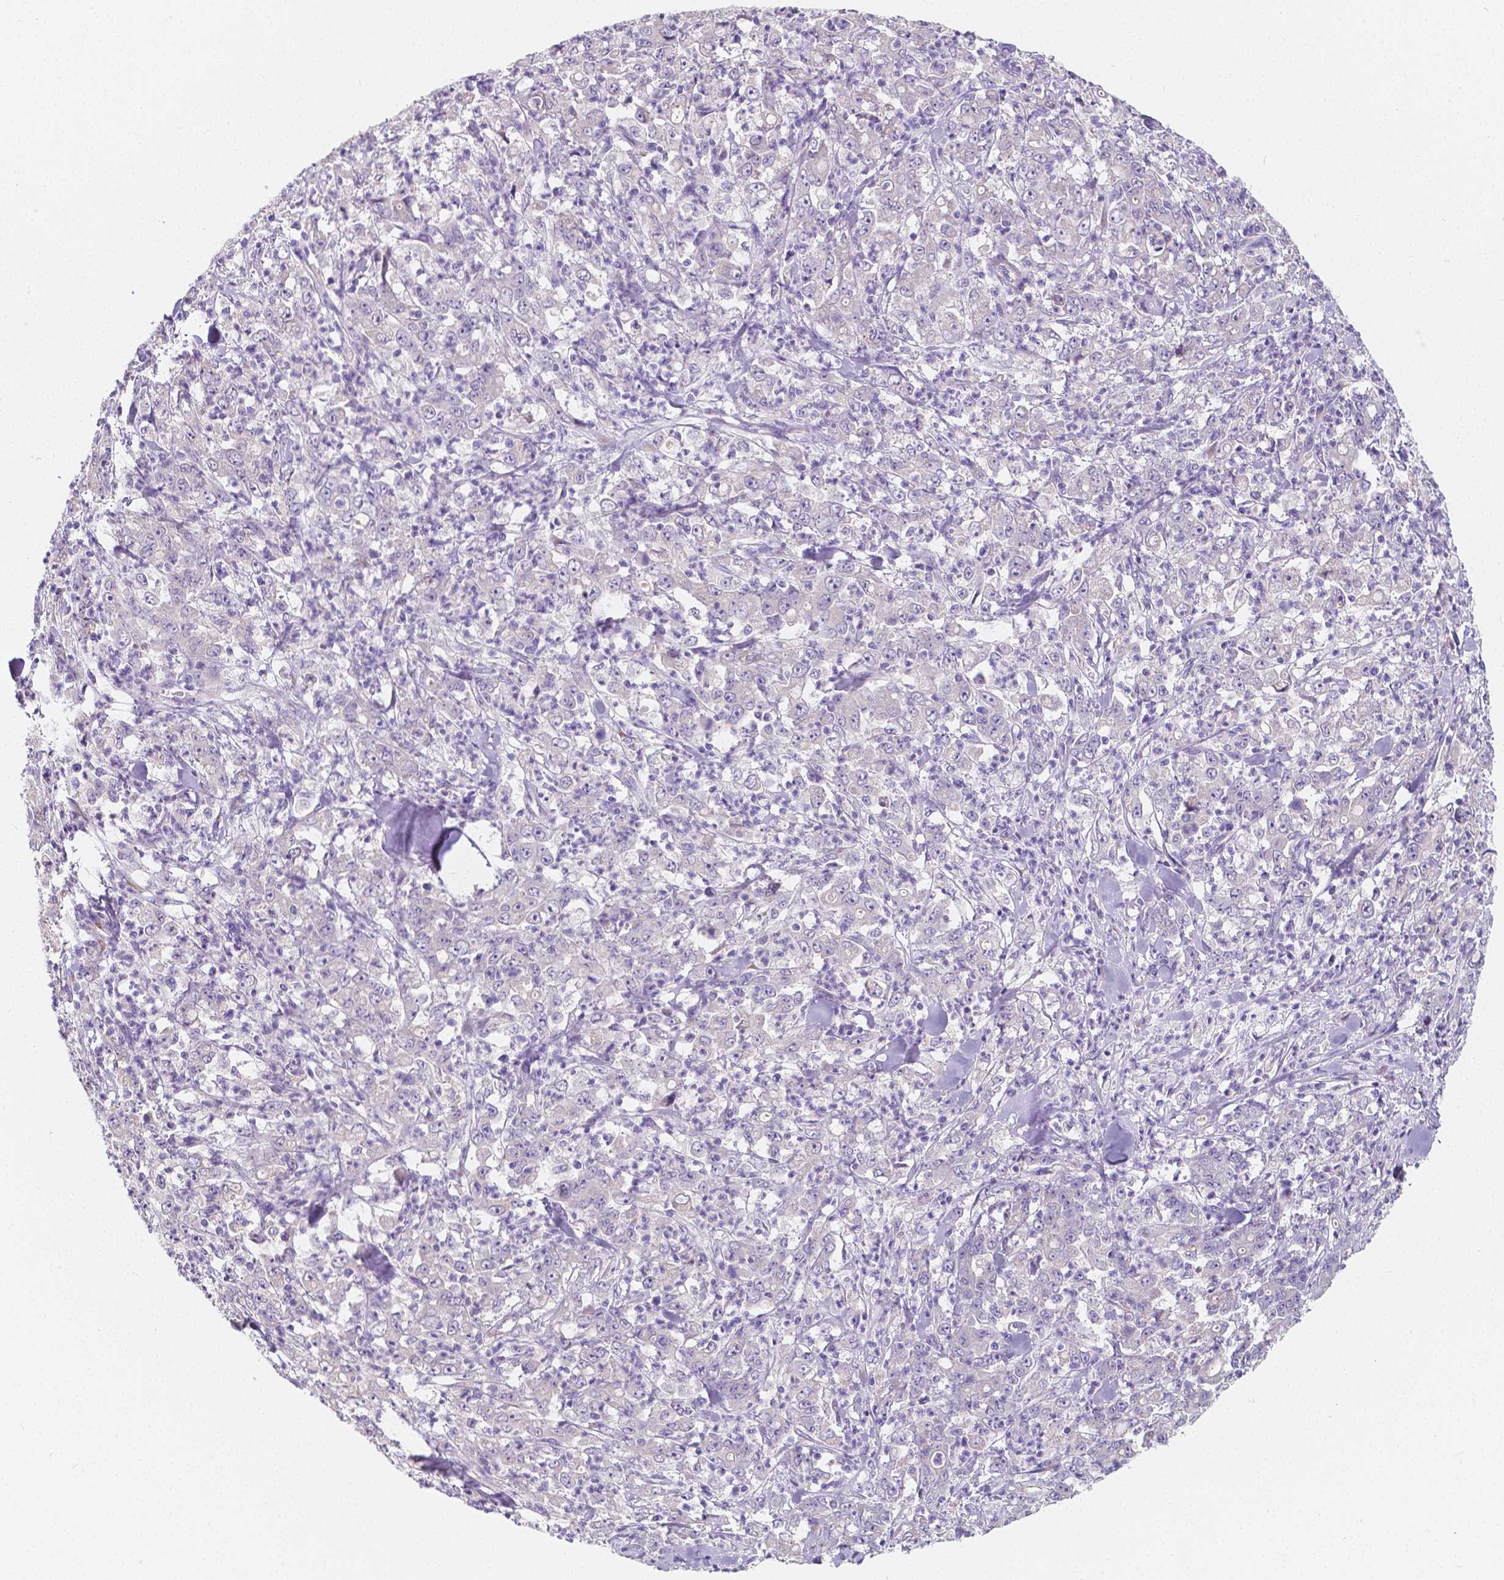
{"staining": {"intensity": "negative", "quantity": "none", "location": "none"}, "tissue": "stomach cancer", "cell_type": "Tumor cells", "image_type": "cancer", "snomed": [{"axis": "morphology", "description": "Adenocarcinoma, NOS"}, {"axis": "topography", "description": "Stomach, lower"}], "caption": "Immunohistochemistry micrograph of neoplastic tissue: human stomach cancer stained with DAB exhibits no significant protein positivity in tumor cells. Nuclei are stained in blue.", "gene": "RNF186", "patient": {"sex": "female", "age": 71}}